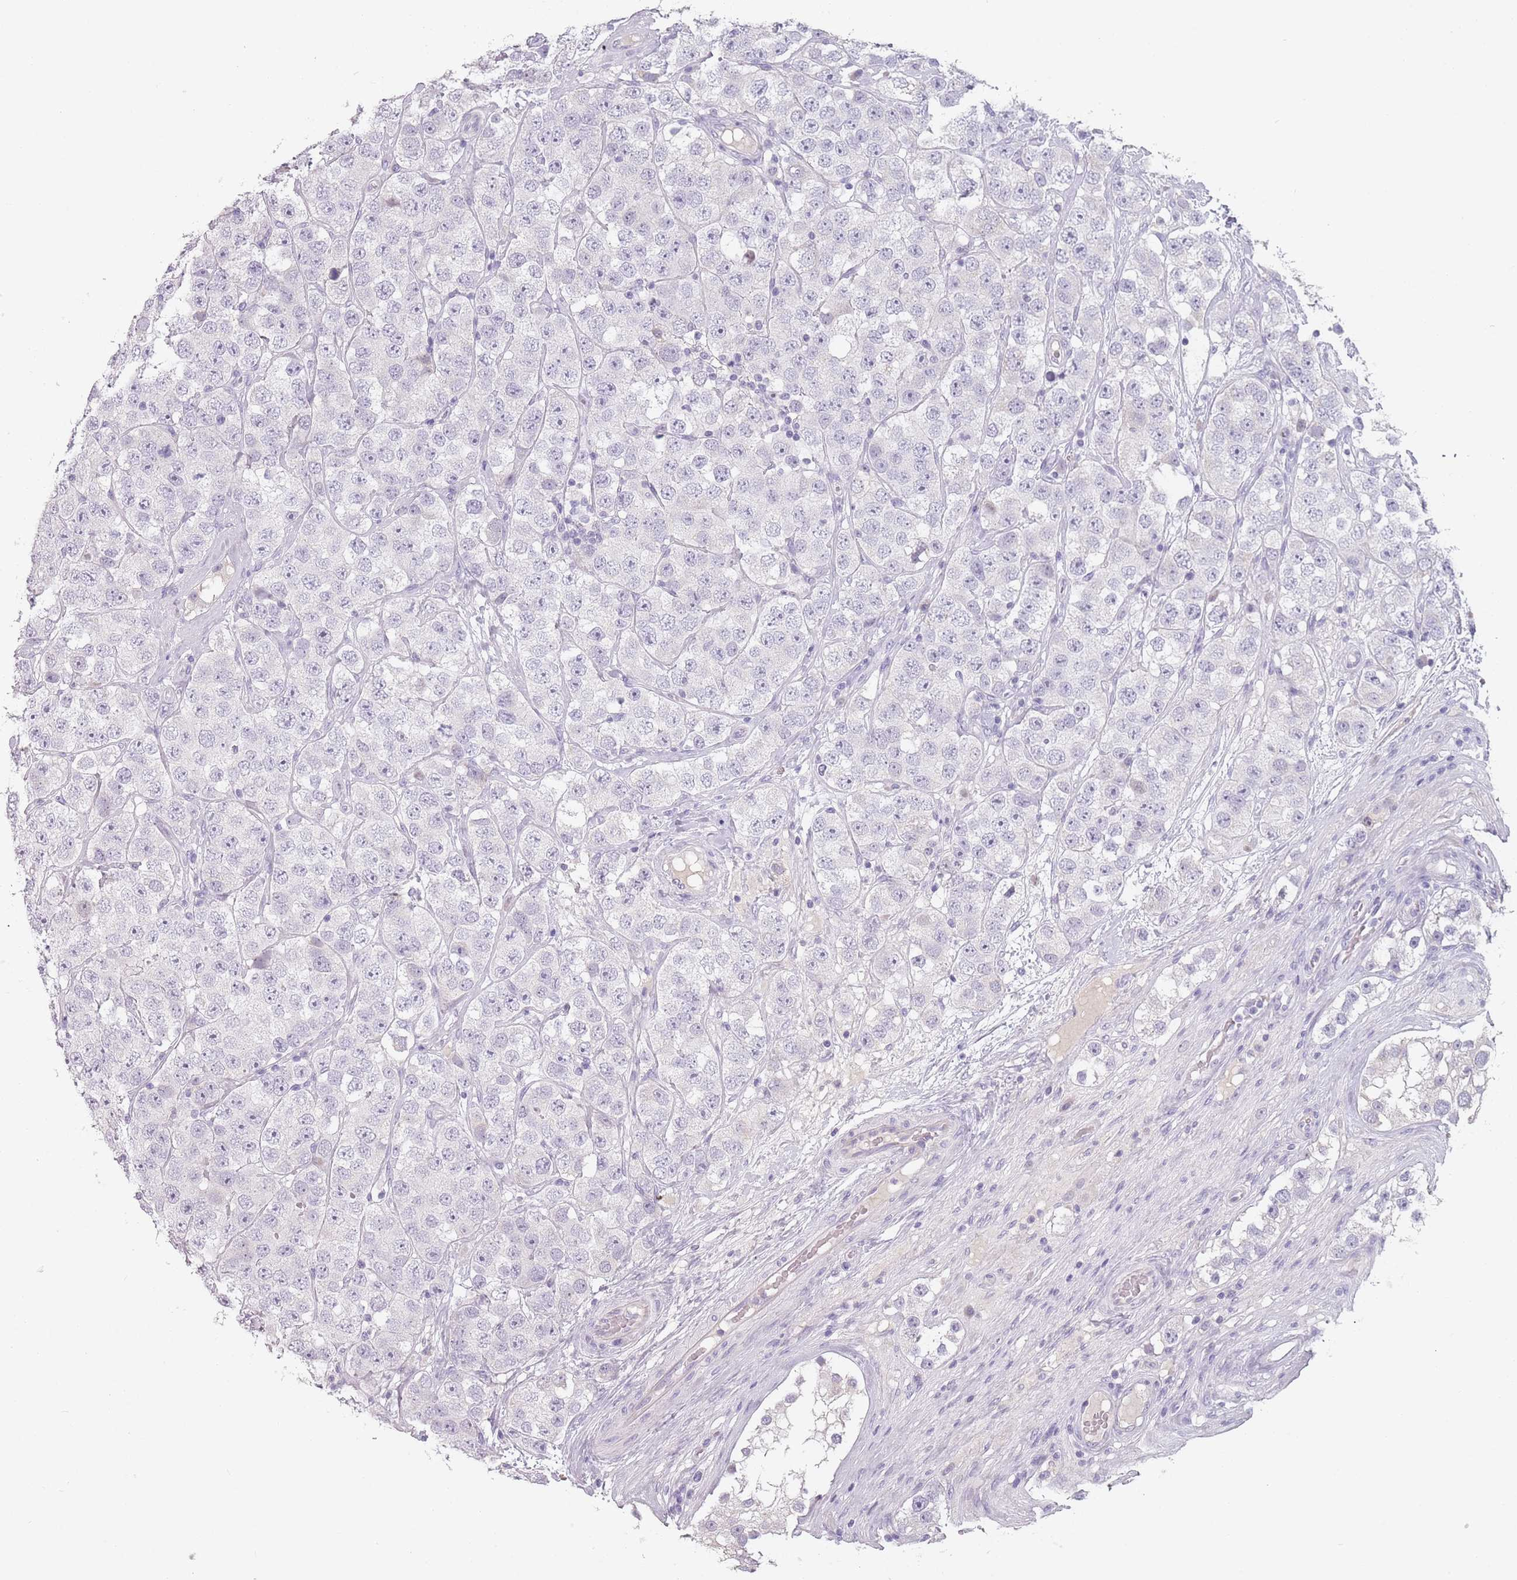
{"staining": {"intensity": "negative", "quantity": "none", "location": "none"}, "tissue": "testis cancer", "cell_type": "Tumor cells", "image_type": "cancer", "snomed": [{"axis": "morphology", "description": "Seminoma, NOS"}, {"axis": "topography", "description": "Testis"}], "caption": "The photomicrograph exhibits no staining of tumor cells in testis seminoma.", "gene": "CEP19", "patient": {"sex": "male", "age": 28}}